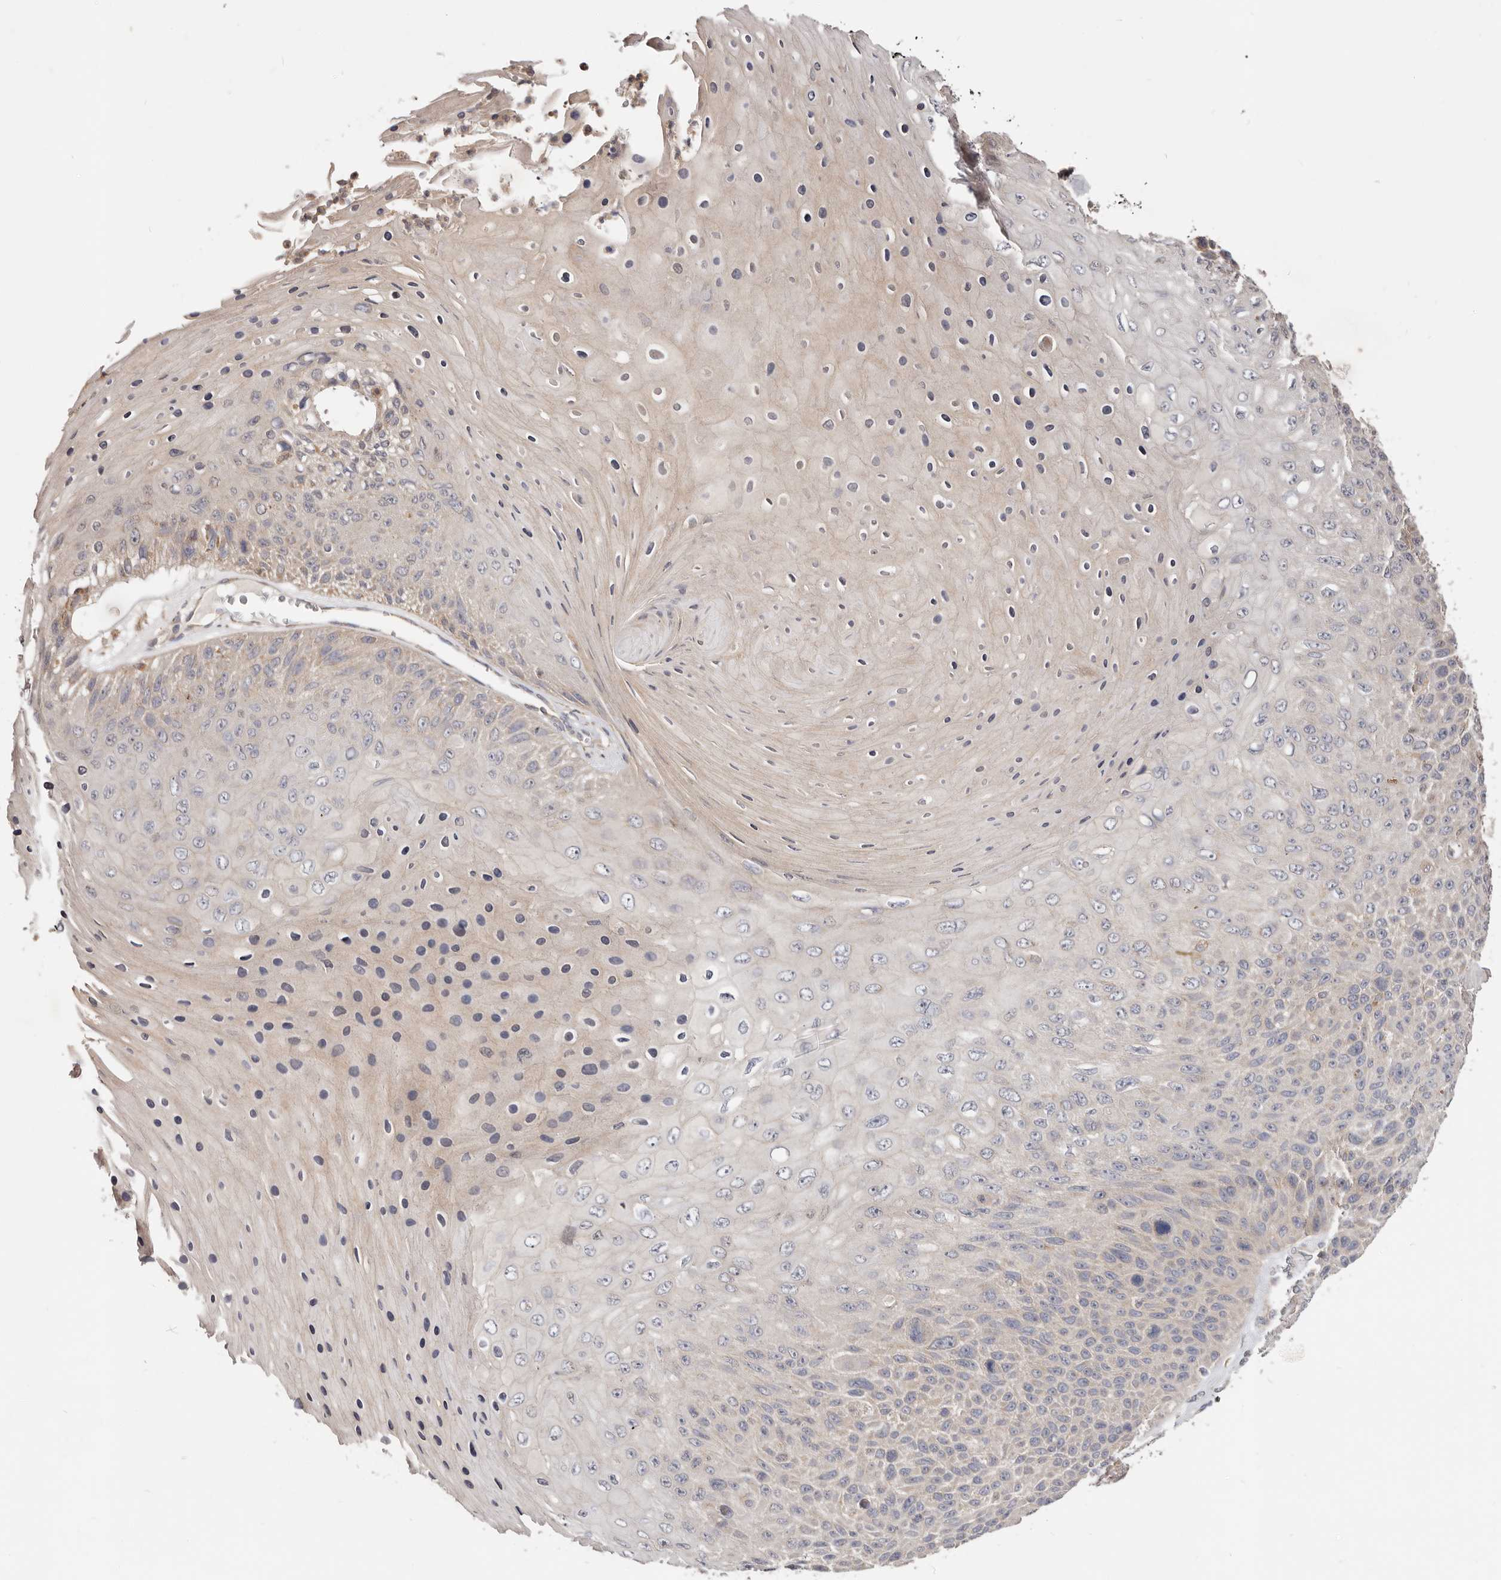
{"staining": {"intensity": "negative", "quantity": "none", "location": "none"}, "tissue": "skin cancer", "cell_type": "Tumor cells", "image_type": "cancer", "snomed": [{"axis": "morphology", "description": "Squamous cell carcinoma, NOS"}, {"axis": "topography", "description": "Skin"}], "caption": "Tumor cells are negative for brown protein staining in skin cancer.", "gene": "LRP6", "patient": {"sex": "female", "age": 88}}